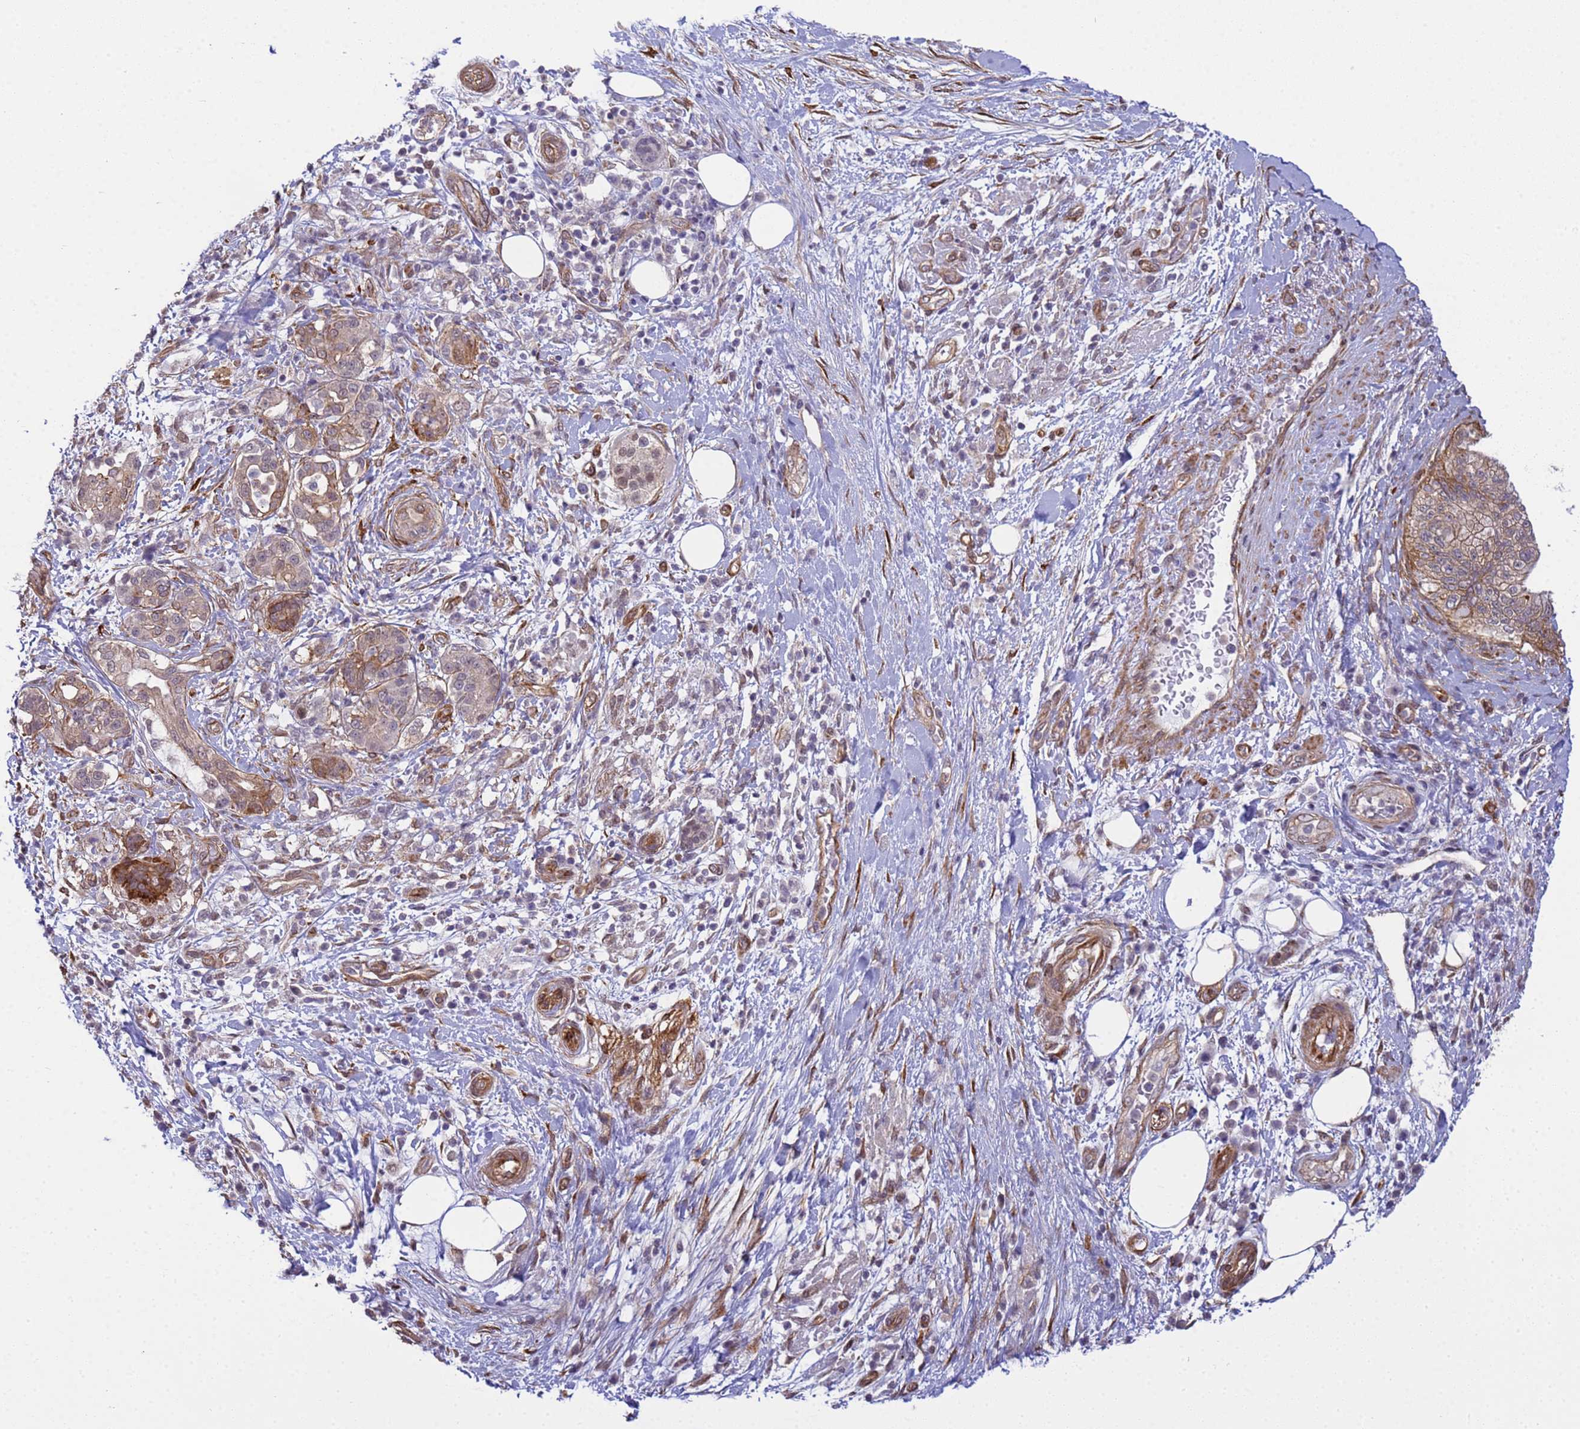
{"staining": {"intensity": "moderate", "quantity": "25%-75%", "location": "cytoplasmic/membranous"}, "tissue": "pancreatic cancer", "cell_type": "Tumor cells", "image_type": "cancer", "snomed": [{"axis": "morphology", "description": "Adenocarcinoma, NOS"}, {"axis": "topography", "description": "Pancreas"}], "caption": "This micrograph shows immunohistochemistry (IHC) staining of human adenocarcinoma (pancreatic), with medium moderate cytoplasmic/membranous staining in approximately 25%-75% of tumor cells.", "gene": "ITGB4", "patient": {"sex": "female", "age": 73}}